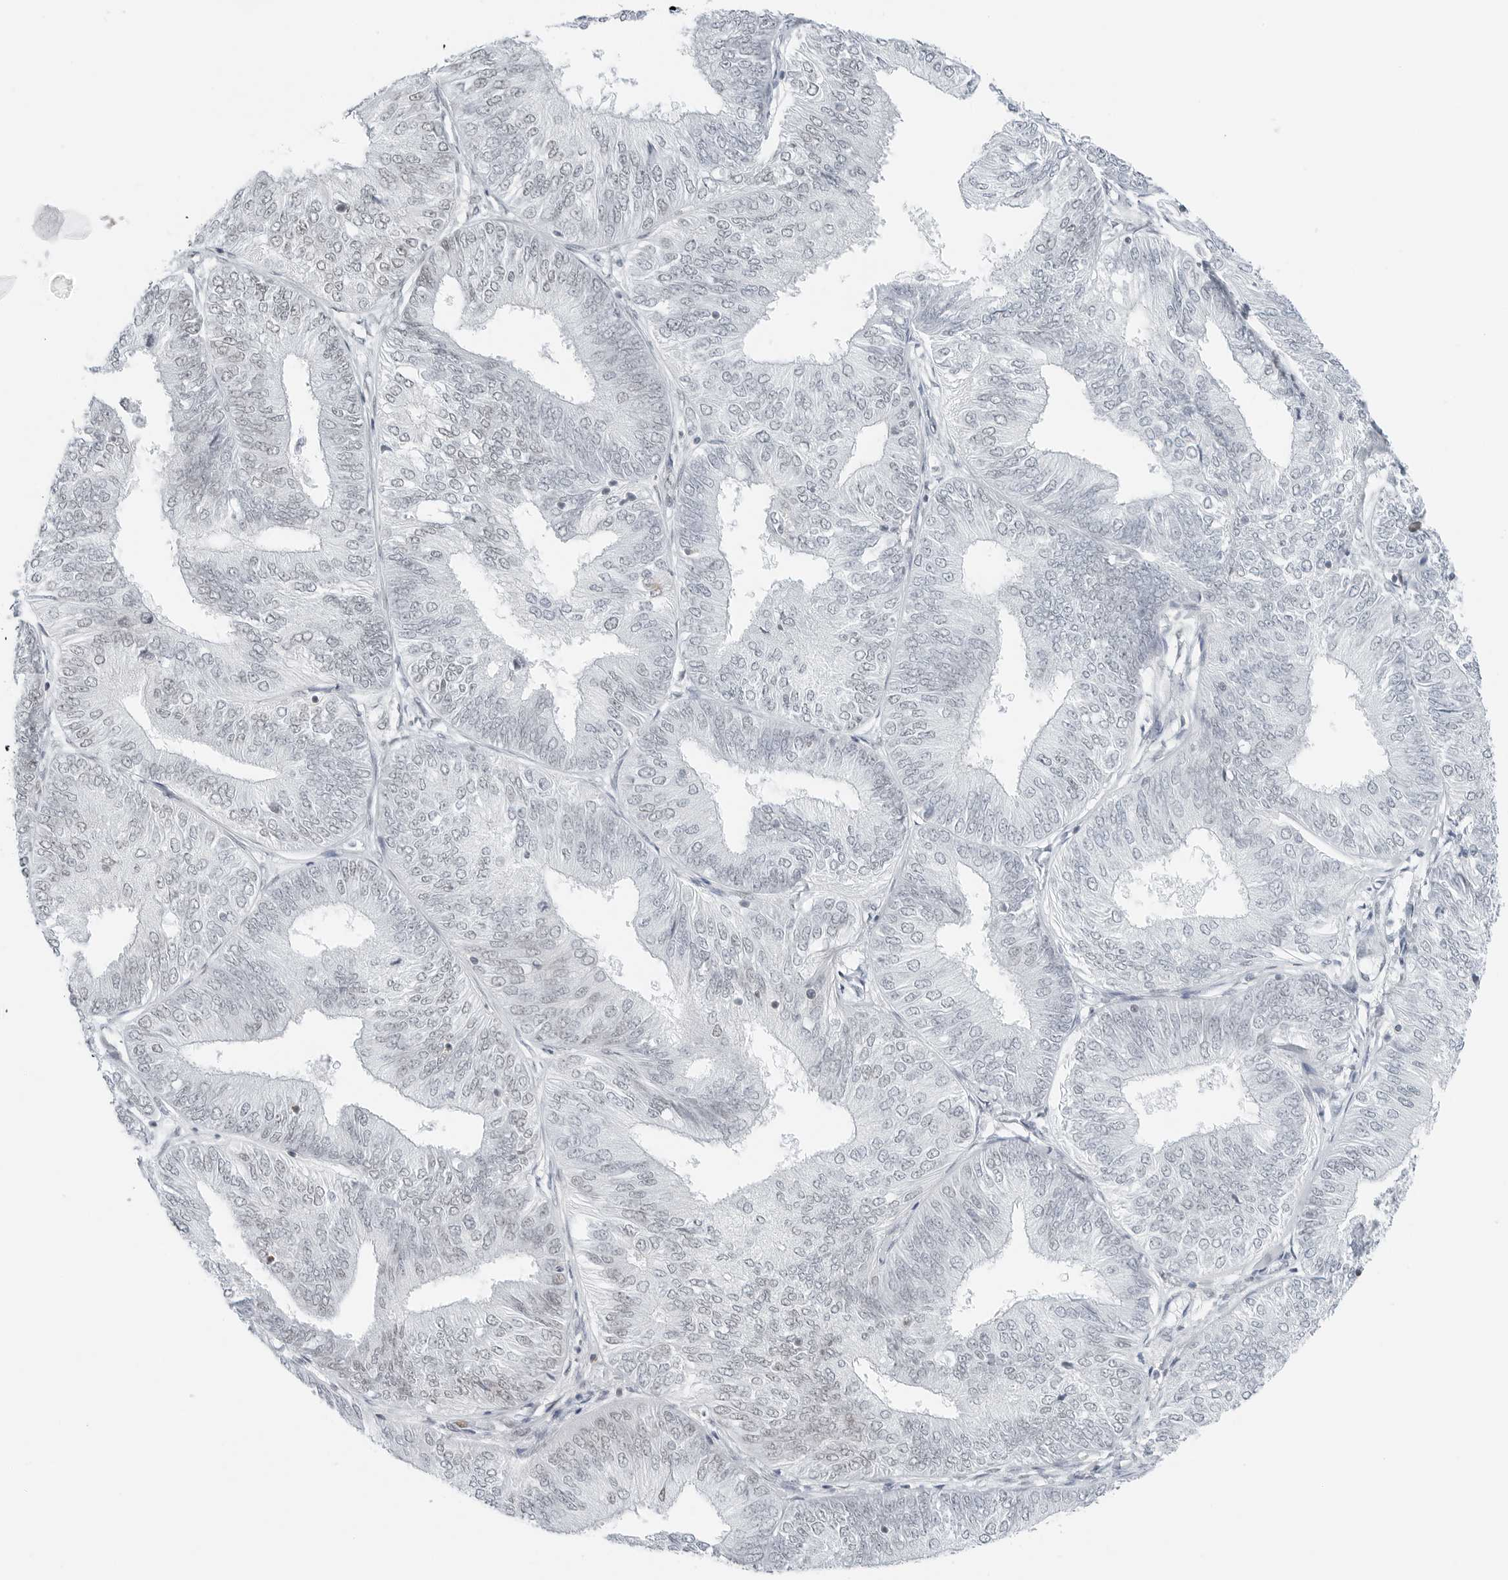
{"staining": {"intensity": "weak", "quantity": "<25%", "location": "nuclear"}, "tissue": "endometrial cancer", "cell_type": "Tumor cells", "image_type": "cancer", "snomed": [{"axis": "morphology", "description": "Adenocarcinoma, NOS"}, {"axis": "topography", "description": "Endometrium"}], "caption": "Immunohistochemical staining of adenocarcinoma (endometrial) demonstrates no significant staining in tumor cells.", "gene": "CRTC2", "patient": {"sex": "female", "age": 58}}